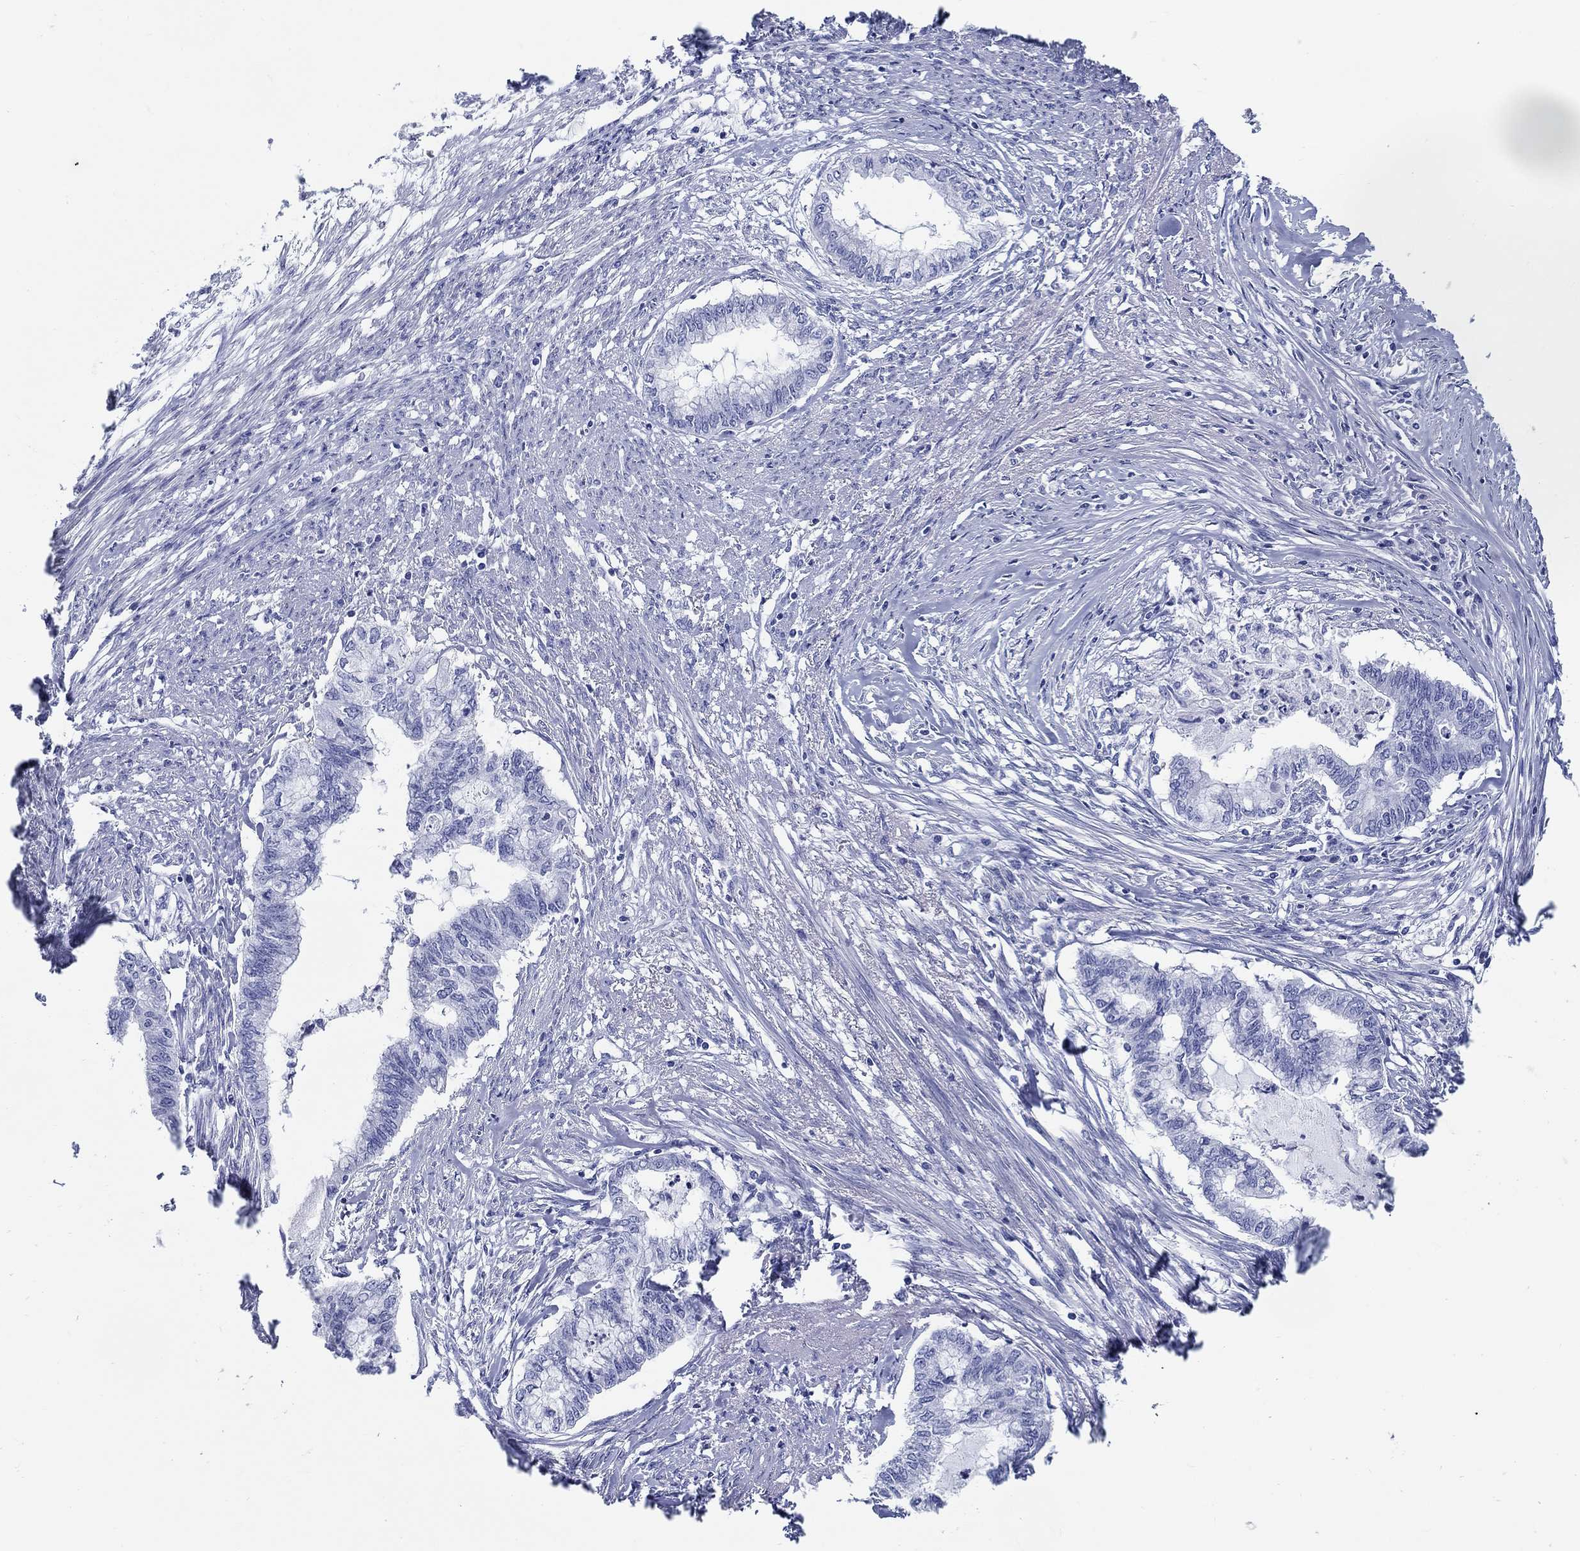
{"staining": {"intensity": "negative", "quantity": "none", "location": "none"}, "tissue": "endometrial cancer", "cell_type": "Tumor cells", "image_type": "cancer", "snomed": [{"axis": "morphology", "description": "Adenocarcinoma, NOS"}, {"axis": "topography", "description": "Endometrium"}], "caption": "Micrograph shows no significant protein staining in tumor cells of adenocarcinoma (endometrial). (Stains: DAB (3,3'-diaminobenzidine) IHC with hematoxylin counter stain, Microscopy: brightfield microscopy at high magnification).", "gene": "FBXO2", "patient": {"sex": "female", "age": 79}}